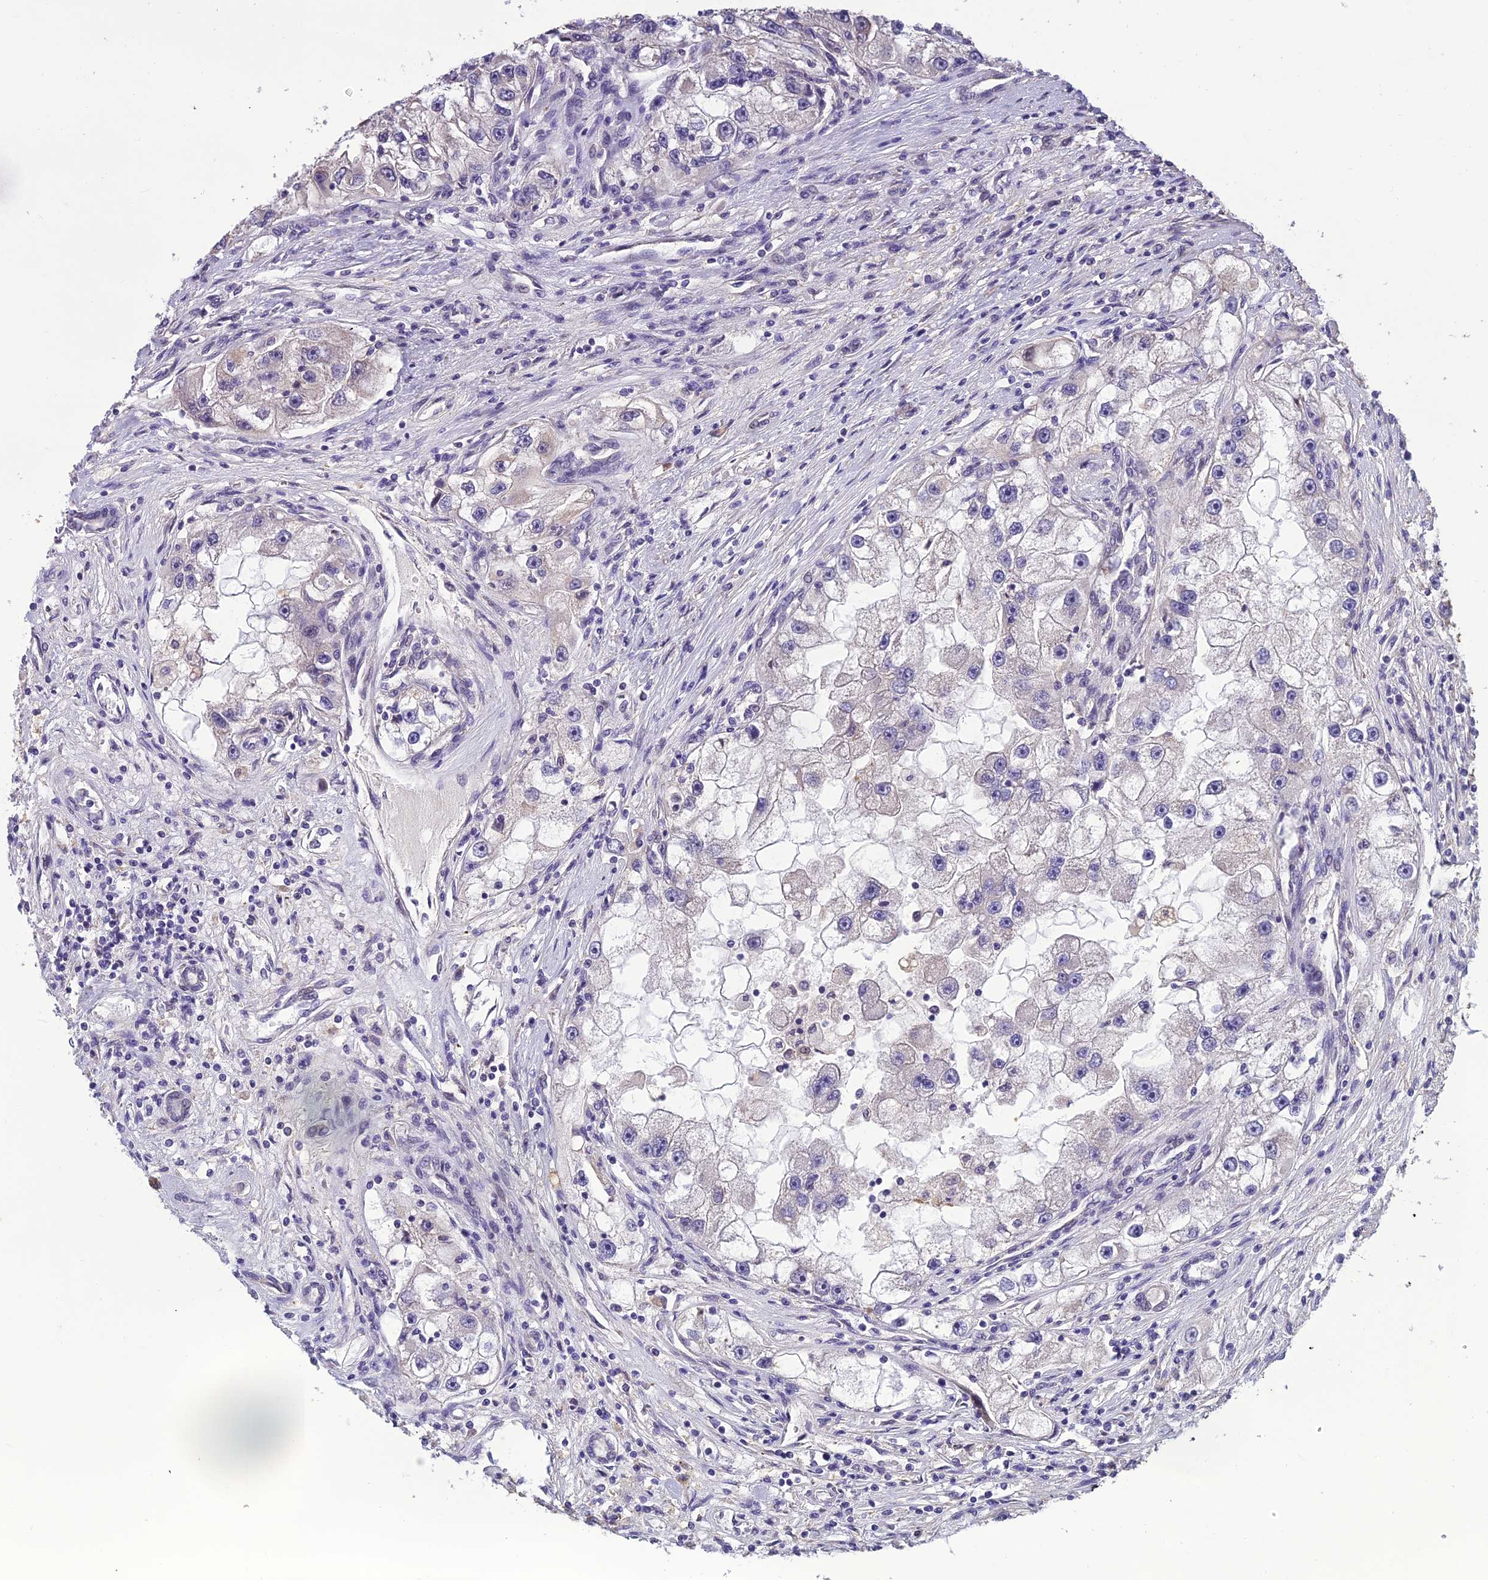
{"staining": {"intensity": "negative", "quantity": "none", "location": "none"}, "tissue": "renal cancer", "cell_type": "Tumor cells", "image_type": "cancer", "snomed": [{"axis": "morphology", "description": "Adenocarcinoma, NOS"}, {"axis": "topography", "description": "Kidney"}], "caption": "IHC histopathology image of neoplastic tissue: adenocarcinoma (renal) stained with DAB (3,3'-diaminobenzidine) exhibits no significant protein staining in tumor cells. (Brightfield microscopy of DAB IHC at high magnification).", "gene": "GRWD1", "patient": {"sex": "male", "age": 63}}